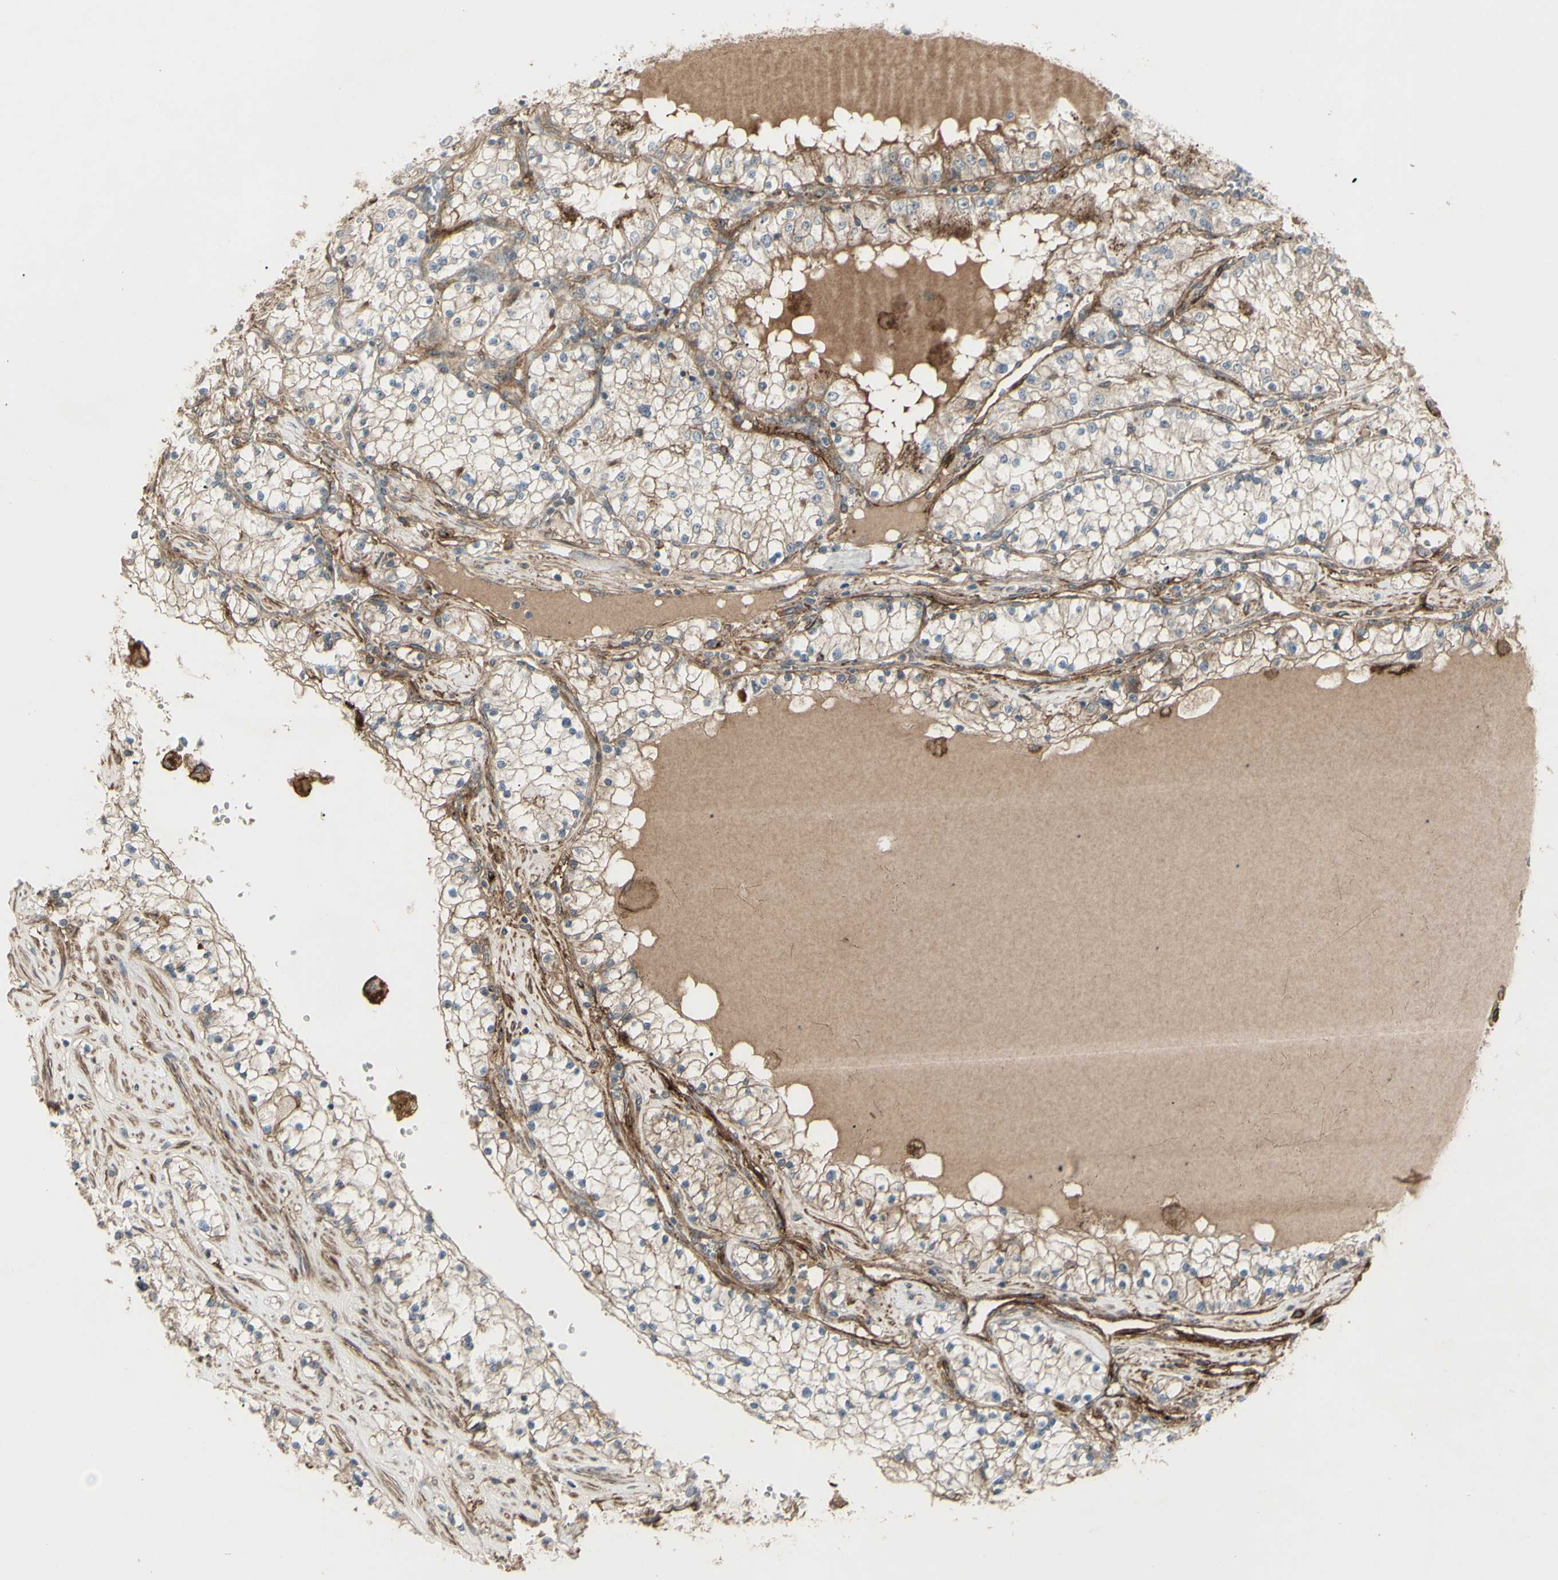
{"staining": {"intensity": "weak", "quantity": "<25%", "location": "cytoplasmic/membranous"}, "tissue": "renal cancer", "cell_type": "Tumor cells", "image_type": "cancer", "snomed": [{"axis": "morphology", "description": "Adenocarcinoma, NOS"}, {"axis": "topography", "description": "Kidney"}], "caption": "The micrograph reveals no significant expression in tumor cells of adenocarcinoma (renal).", "gene": "CD276", "patient": {"sex": "male", "age": 68}}